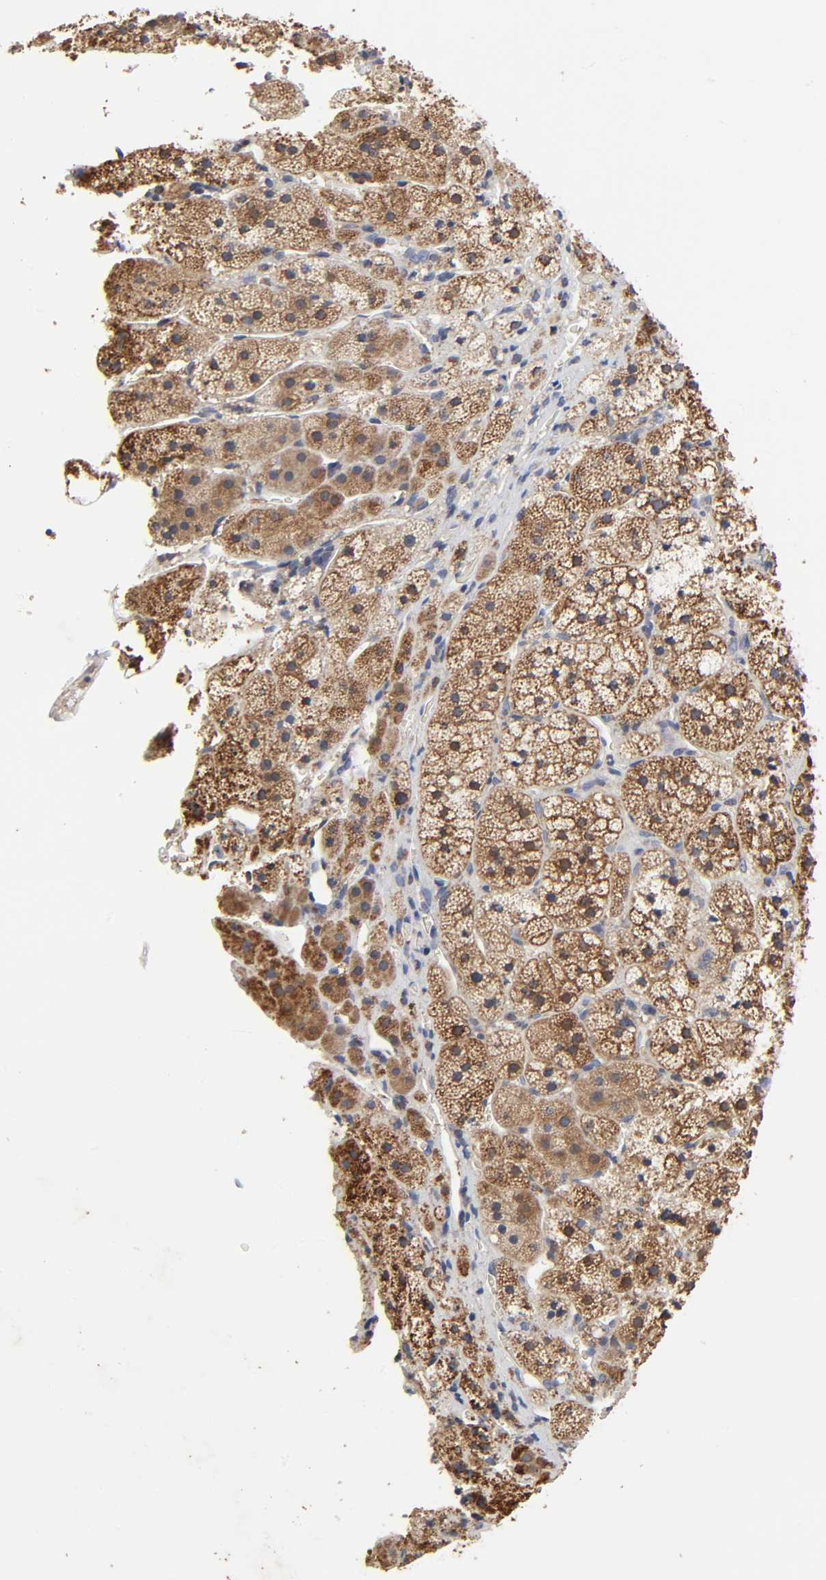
{"staining": {"intensity": "strong", "quantity": "25%-75%", "location": "cytoplasmic/membranous"}, "tissue": "adrenal gland", "cell_type": "Glandular cells", "image_type": "normal", "snomed": [{"axis": "morphology", "description": "Normal tissue, NOS"}, {"axis": "topography", "description": "Adrenal gland"}], "caption": "DAB immunohistochemical staining of normal human adrenal gland exhibits strong cytoplasmic/membranous protein positivity in approximately 25%-75% of glandular cells. The protein of interest is shown in brown color, while the nuclei are stained blue.", "gene": "COX6B1", "patient": {"sex": "female", "age": 44}}